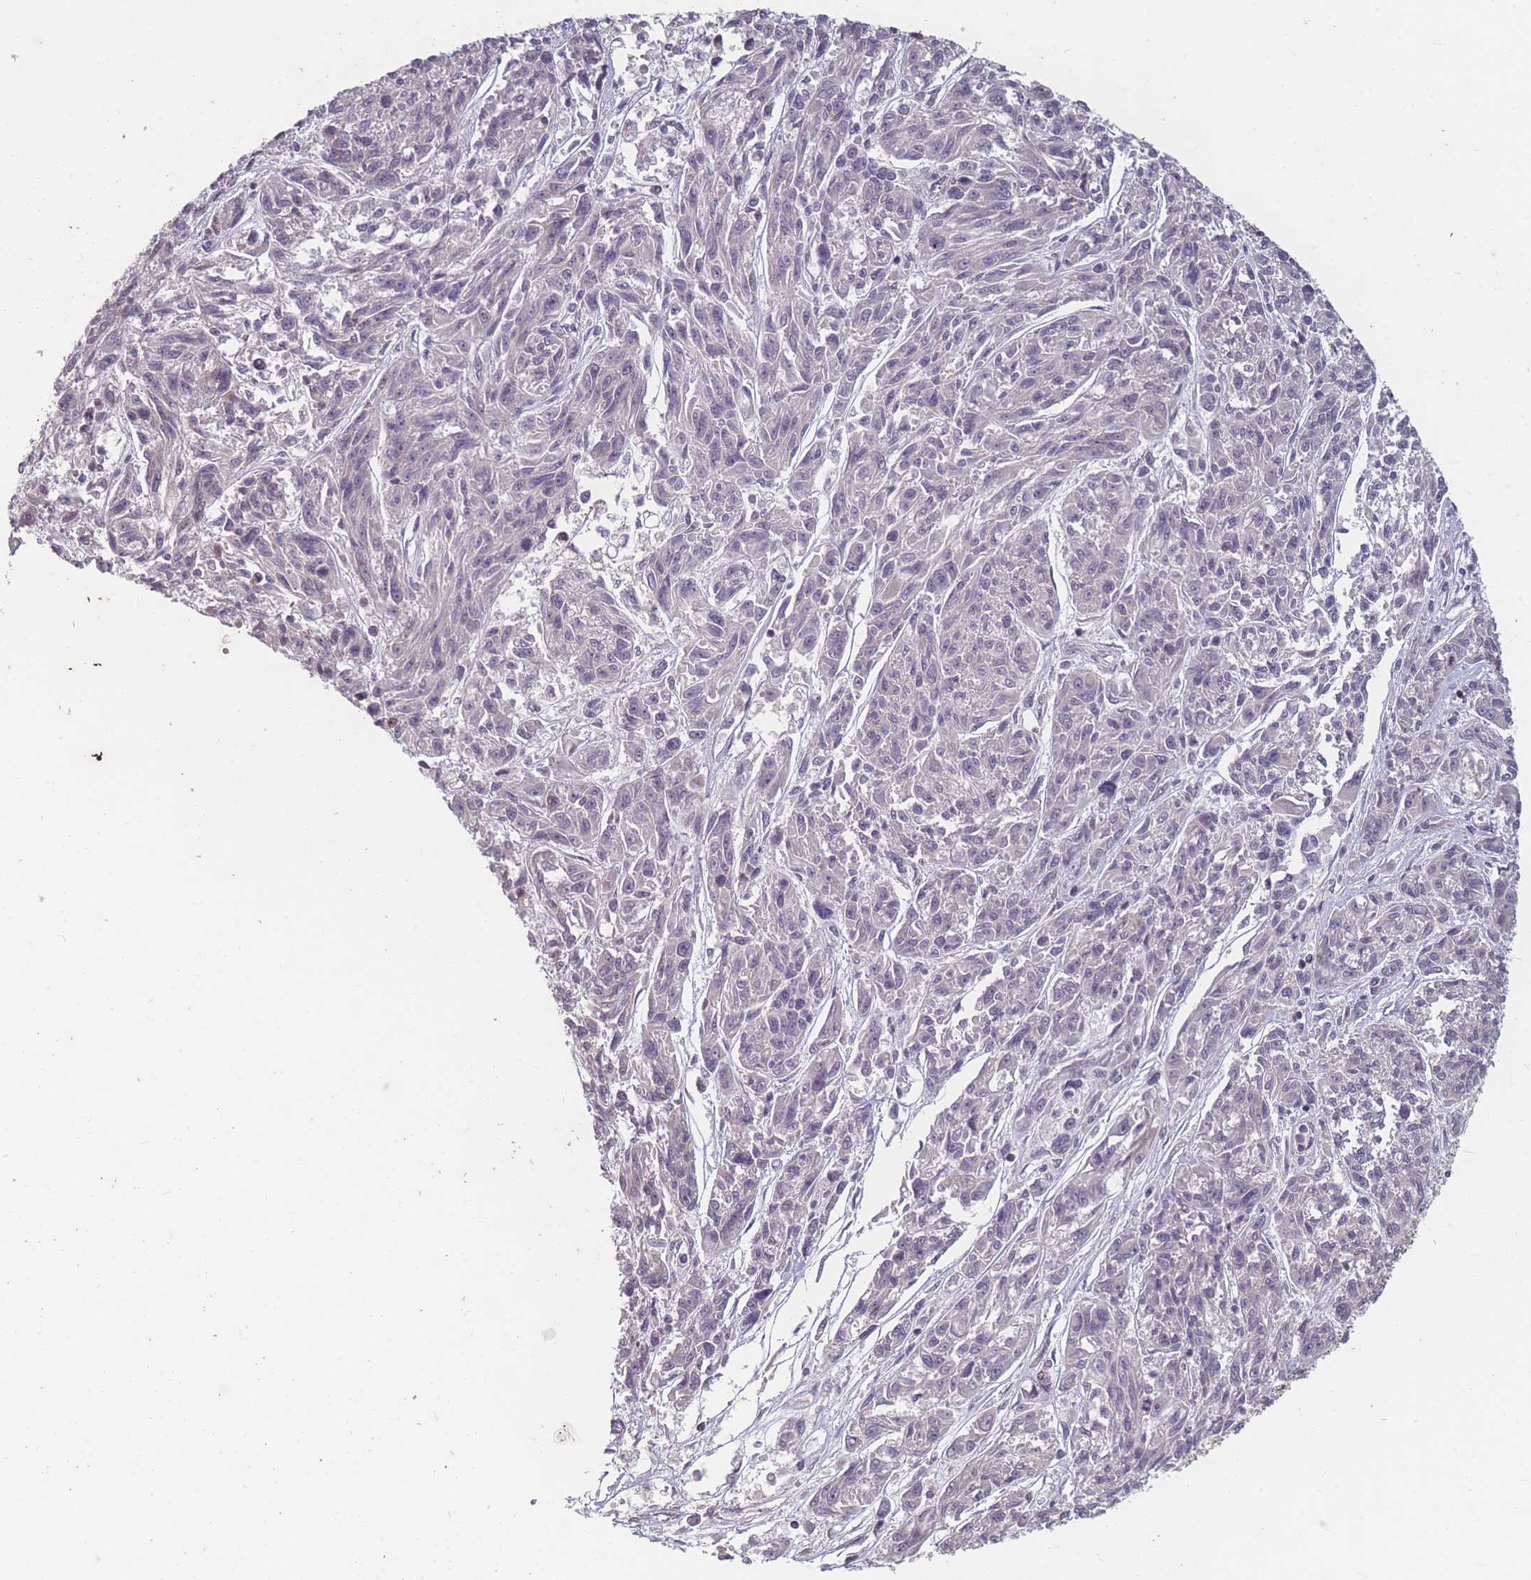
{"staining": {"intensity": "negative", "quantity": "none", "location": "none"}, "tissue": "melanoma", "cell_type": "Tumor cells", "image_type": "cancer", "snomed": [{"axis": "morphology", "description": "Malignant melanoma, NOS"}, {"axis": "topography", "description": "Skin"}], "caption": "High magnification brightfield microscopy of malignant melanoma stained with DAB (brown) and counterstained with hematoxylin (blue): tumor cells show no significant positivity.", "gene": "GGT5", "patient": {"sex": "male", "age": 53}}